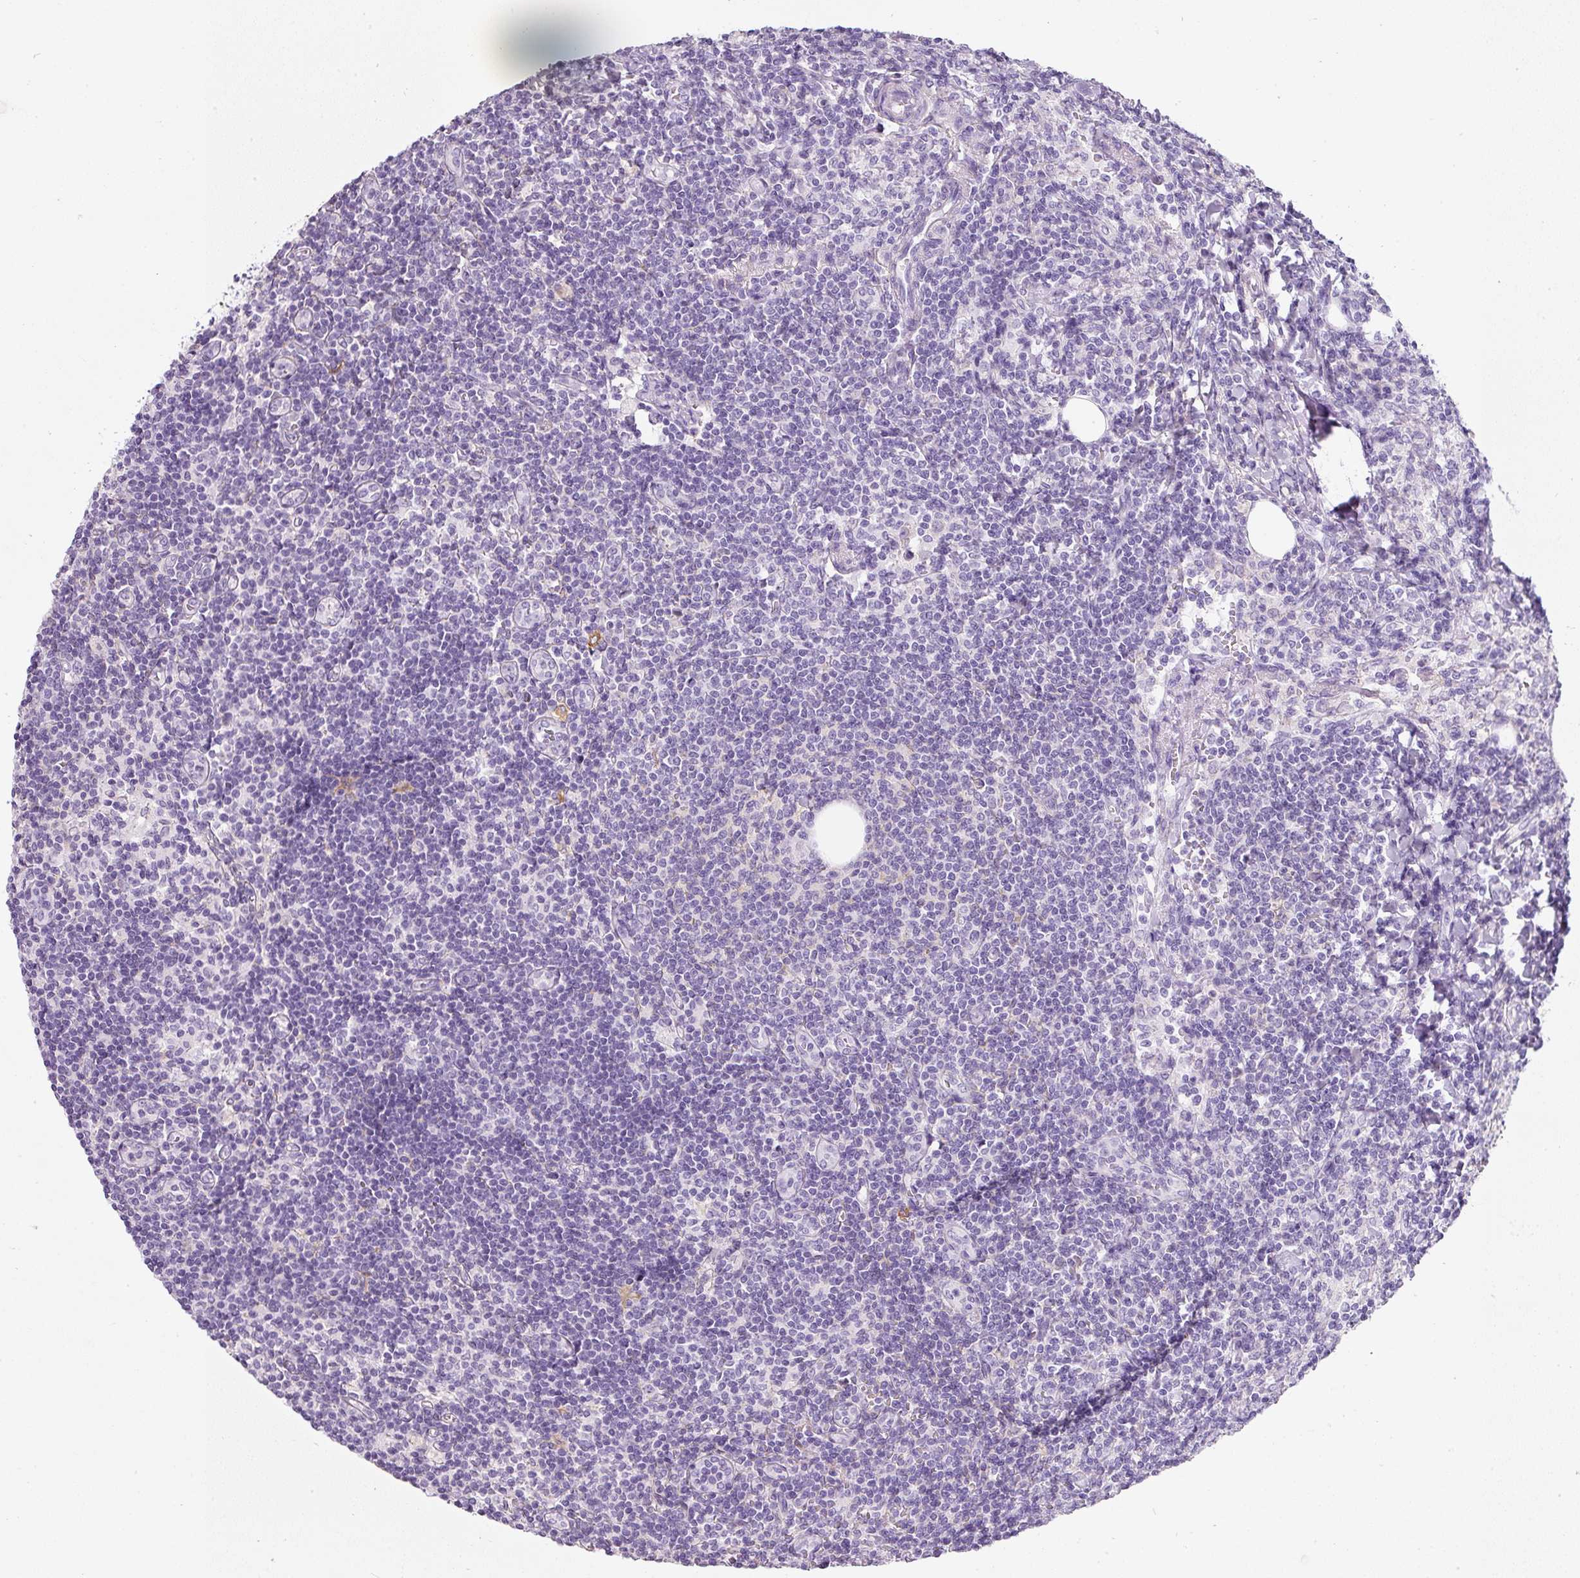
{"staining": {"intensity": "negative", "quantity": "none", "location": "none"}, "tissue": "lymph node", "cell_type": "Germinal center cells", "image_type": "normal", "snomed": [{"axis": "morphology", "description": "Normal tissue, NOS"}, {"axis": "topography", "description": "Lymph node"}], "caption": "Image shows no significant protein expression in germinal center cells of benign lymph node. (DAB (3,3'-diaminobenzidine) IHC visualized using brightfield microscopy, high magnification).", "gene": "DNM1", "patient": {"sex": "female", "age": 59}}